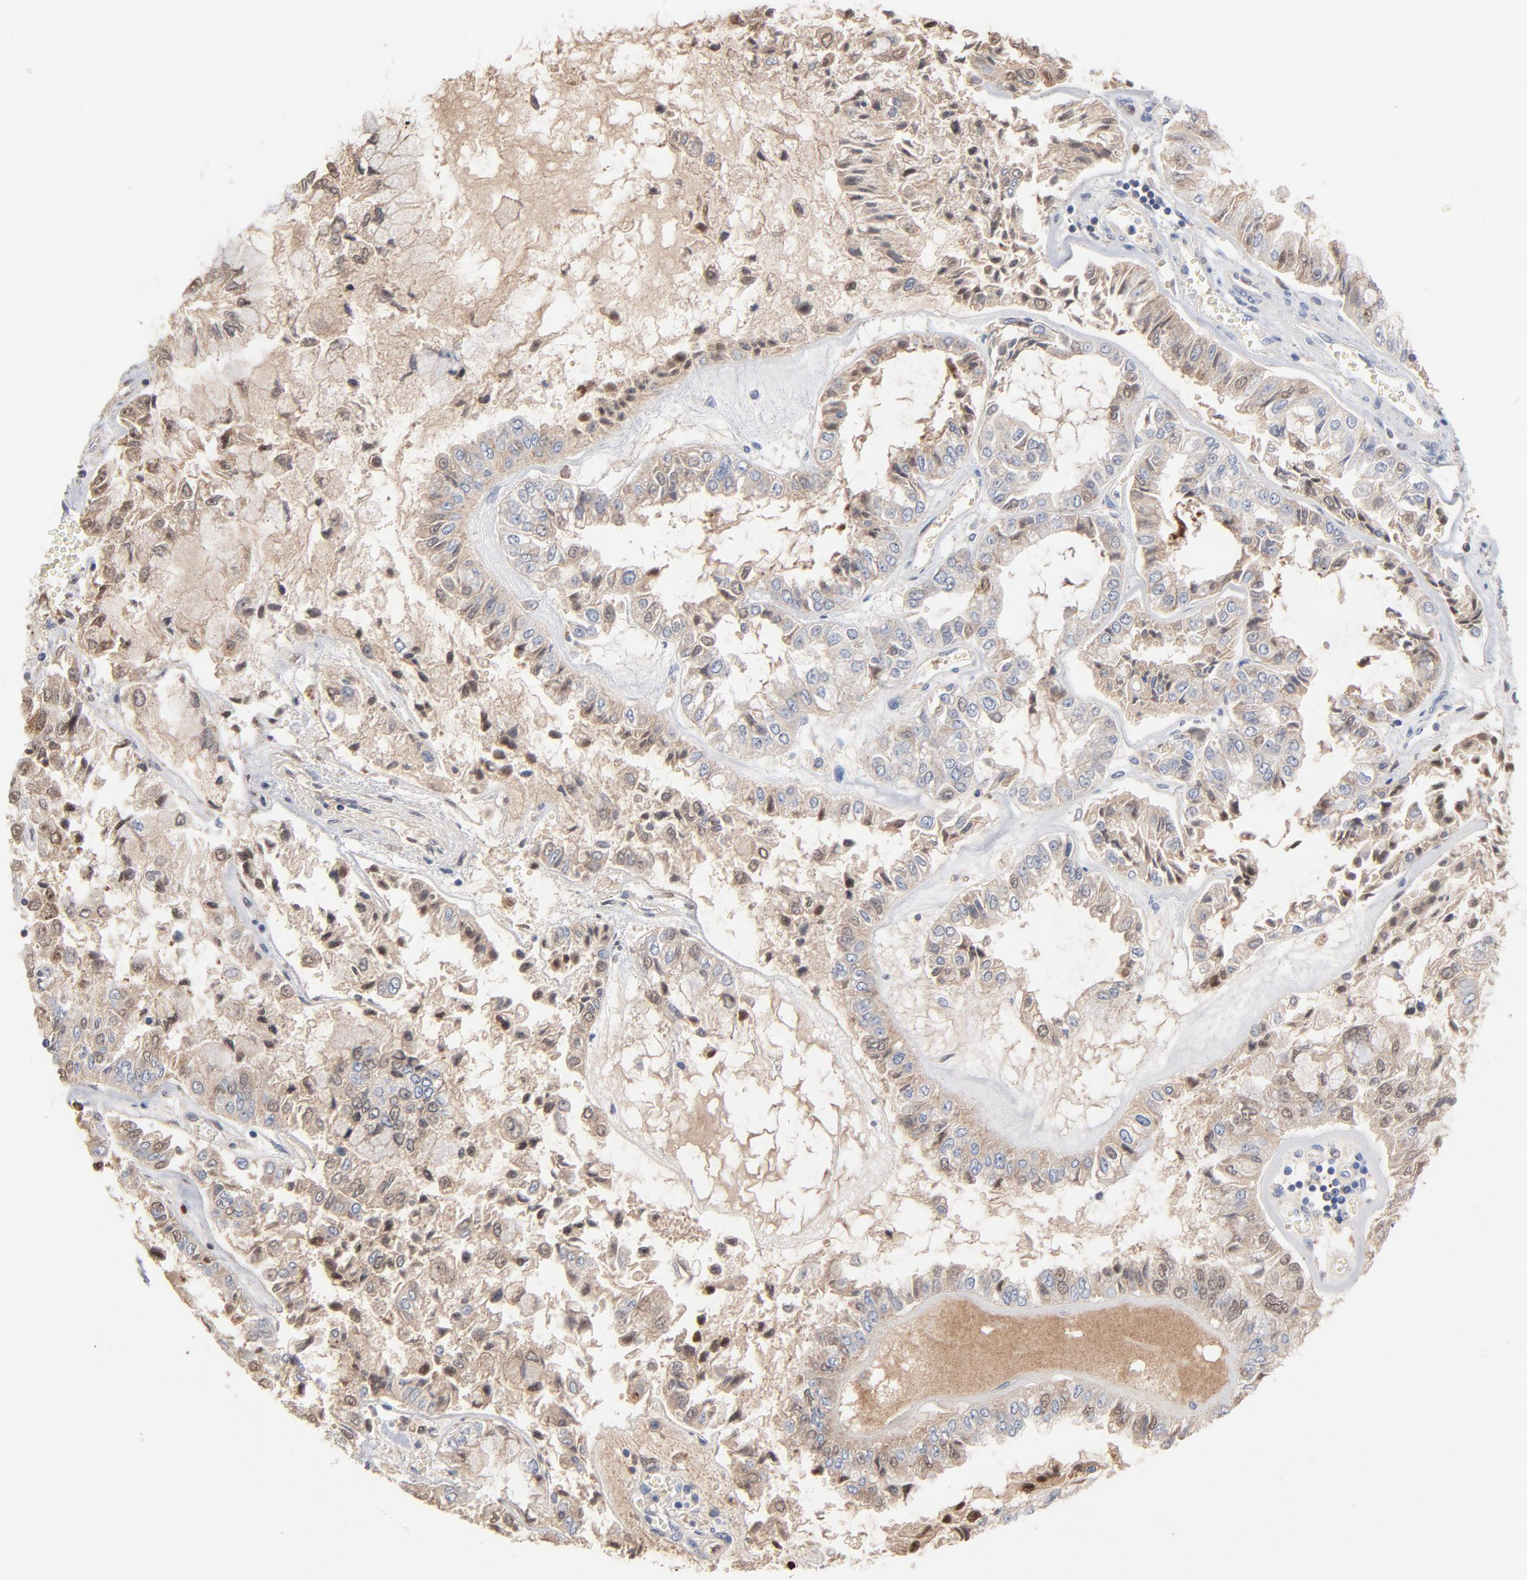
{"staining": {"intensity": "weak", "quantity": "25%-75%", "location": "nuclear"}, "tissue": "liver cancer", "cell_type": "Tumor cells", "image_type": "cancer", "snomed": [{"axis": "morphology", "description": "Cholangiocarcinoma"}, {"axis": "topography", "description": "Liver"}], "caption": "Tumor cells display weak nuclear positivity in about 25%-75% of cells in liver cancer (cholangiocarcinoma).", "gene": "SERPINA4", "patient": {"sex": "female", "age": 79}}